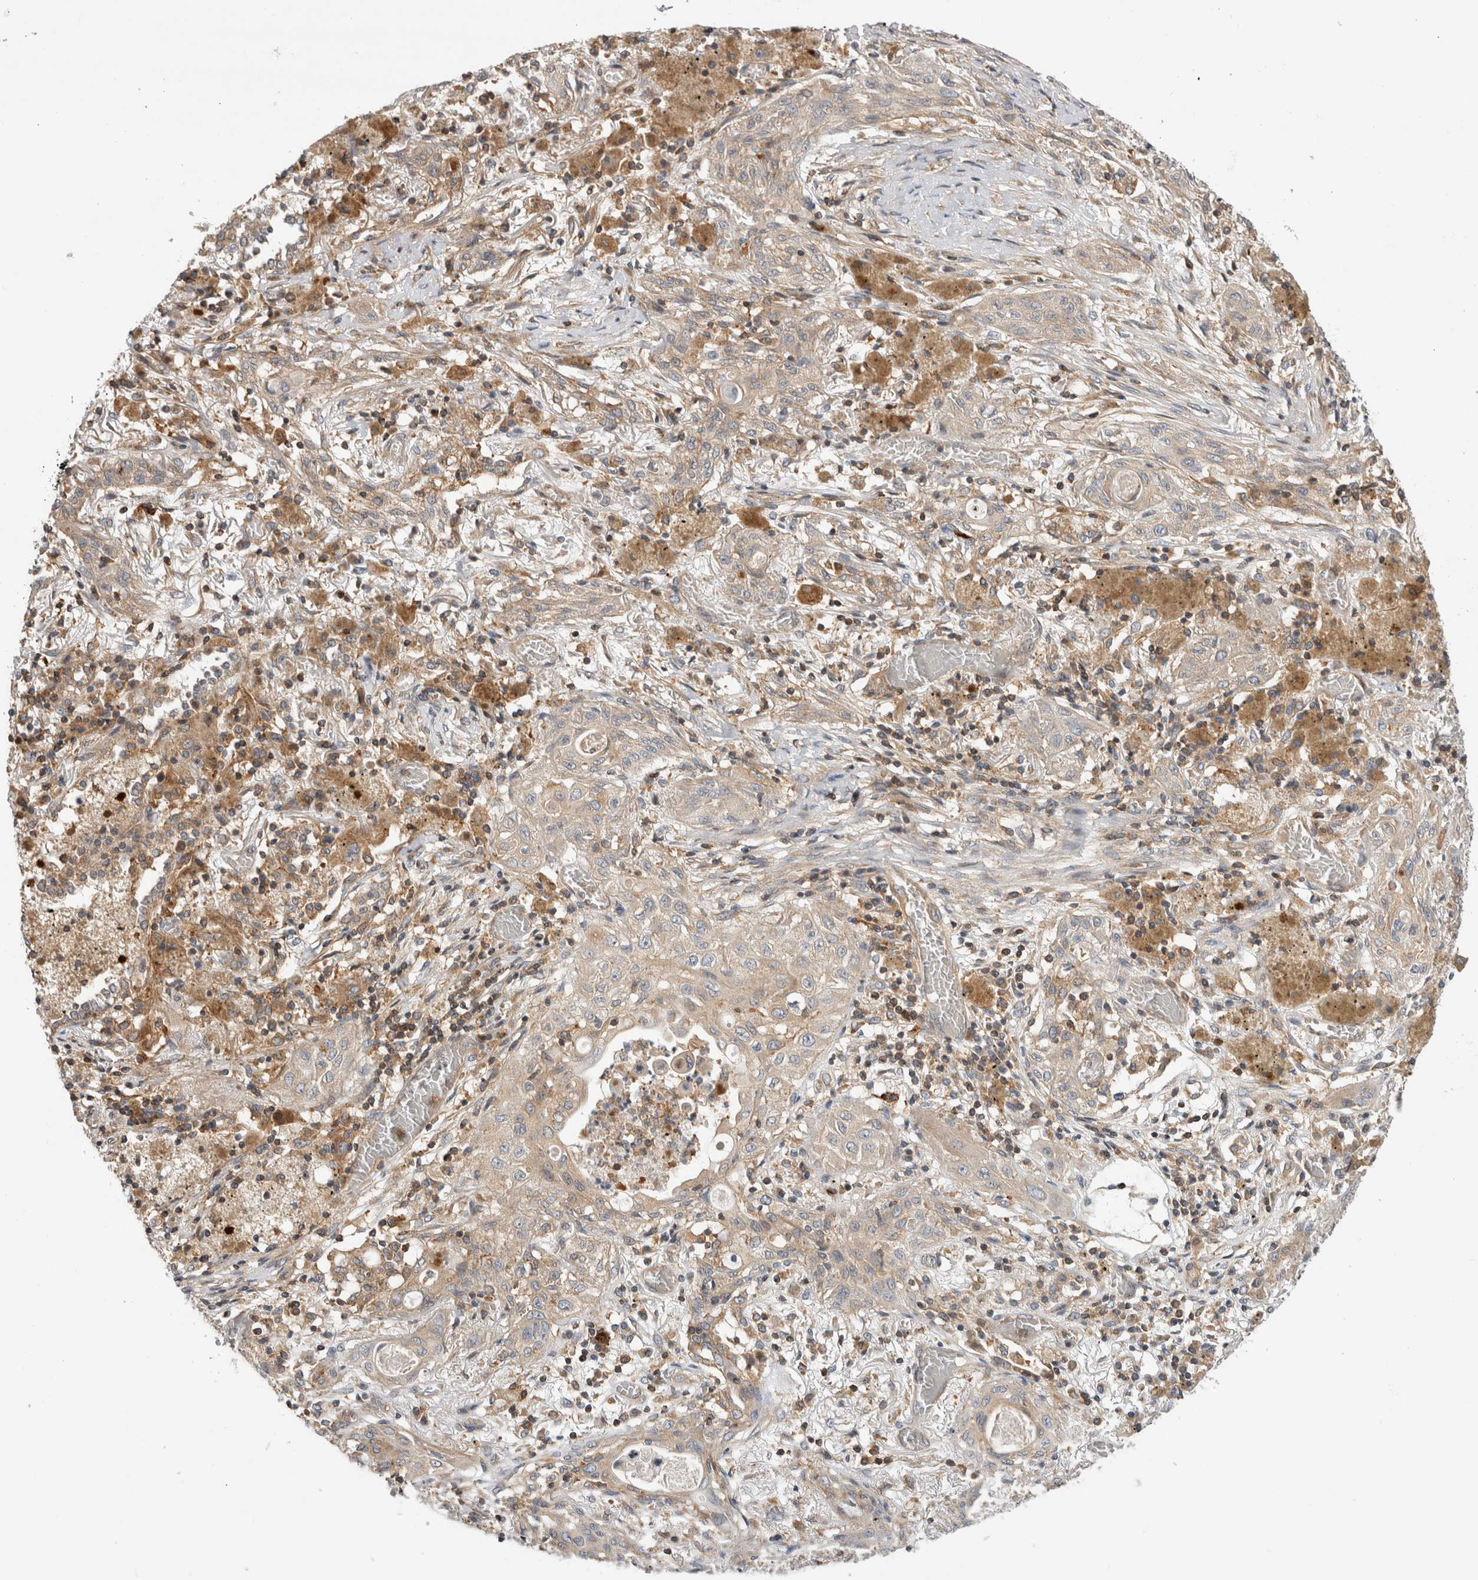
{"staining": {"intensity": "weak", "quantity": "<25%", "location": "cytoplasmic/membranous"}, "tissue": "lung cancer", "cell_type": "Tumor cells", "image_type": "cancer", "snomed": [{"axis": "morphology", "description": "Squamous cell carcinoma, NOS"}, {"axis": "topography", "description": "Lung"}], "caption": "An IHC histopathology image of squamous cell carcinoma (lung) is shown. There is no staining in tumor cells of squamous cell carcinoma (lung).", "gene": "GRIK2", "patient": {"sex": "female", "age": 47}}